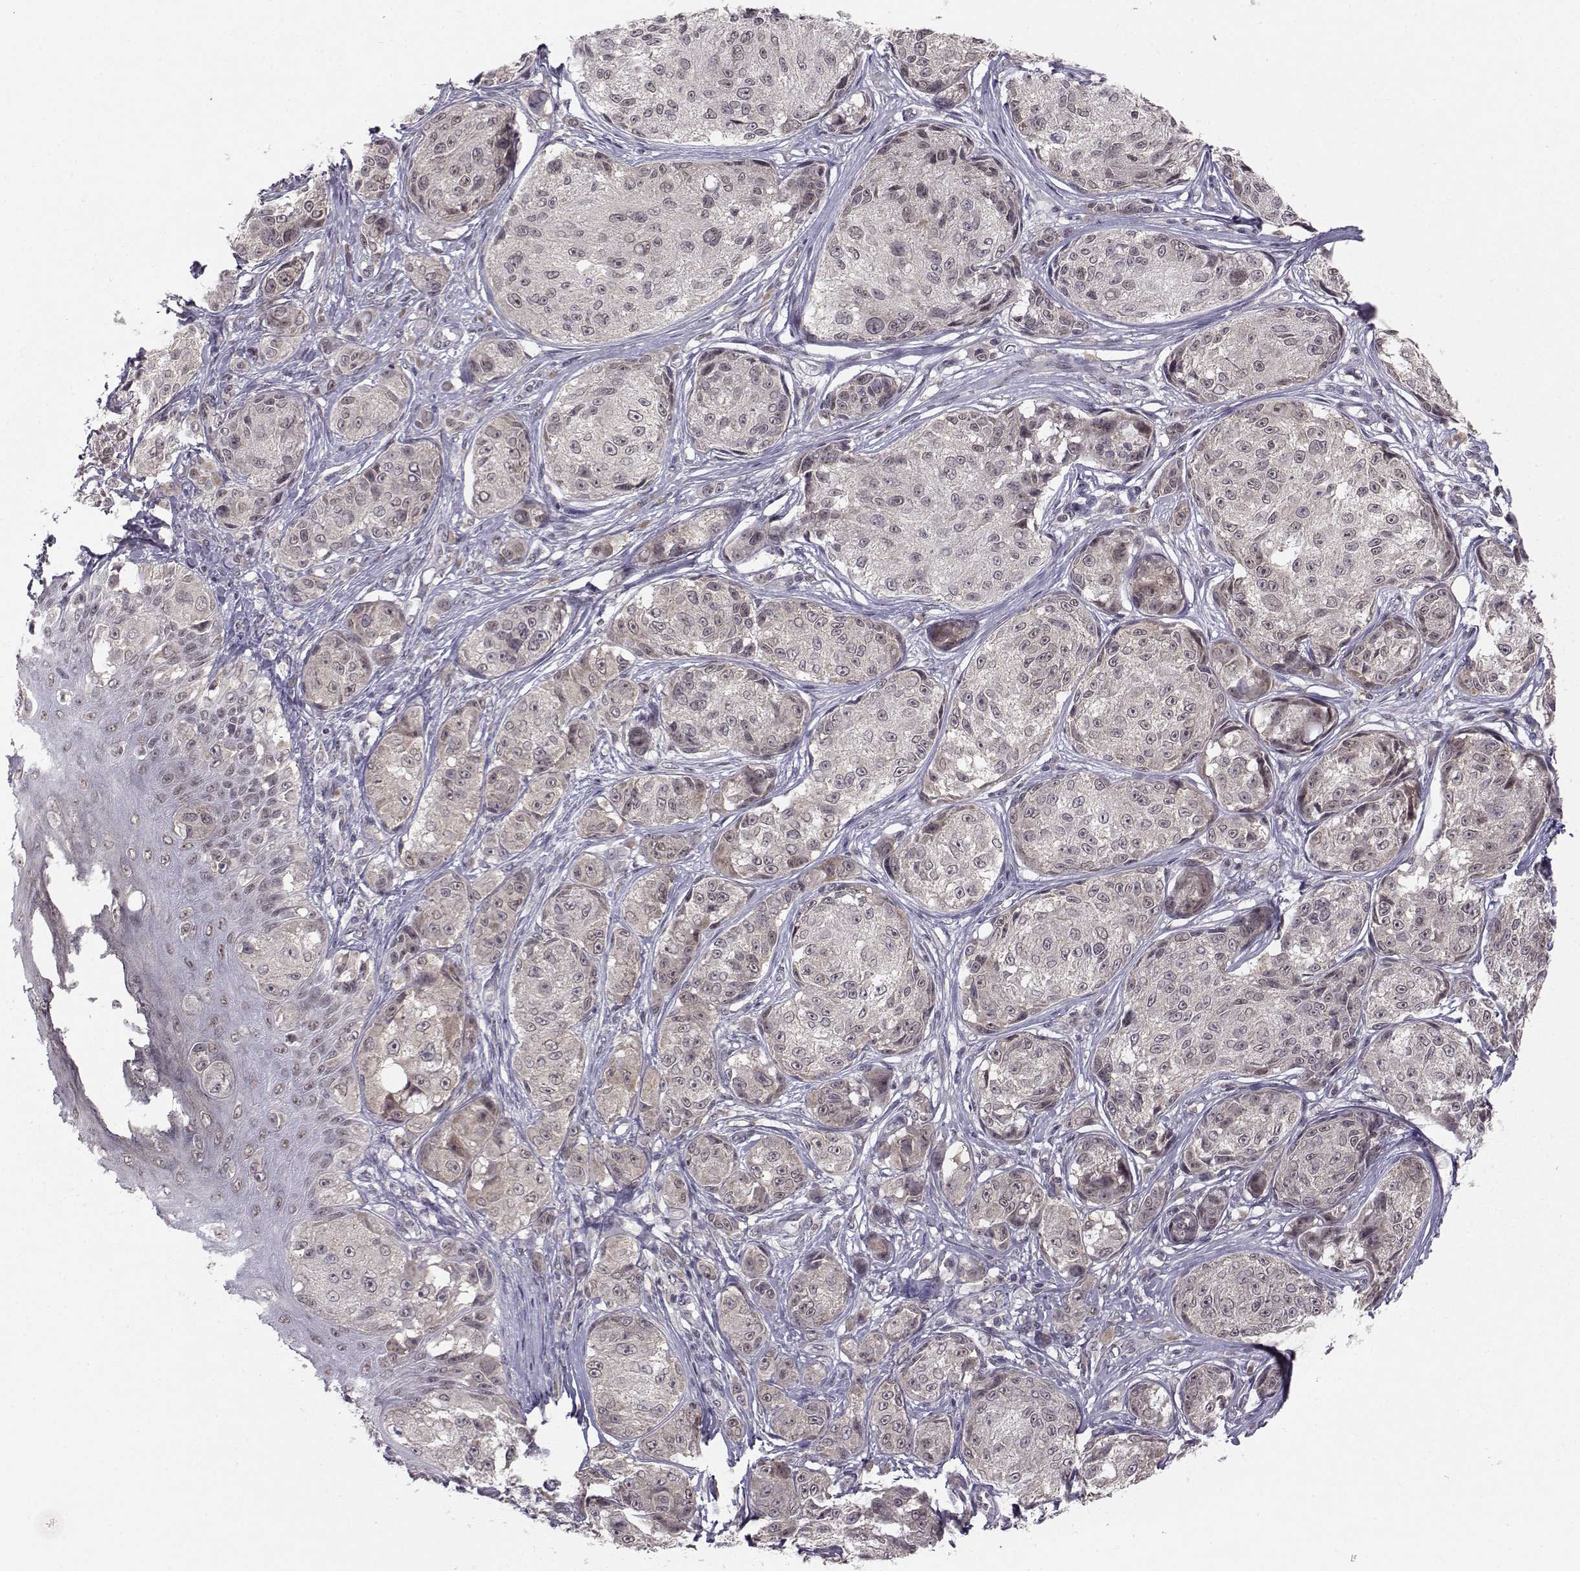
{"staining": {"intensity": "negative", "quantity": "none", "location": "none"}, "tissue": "melanoma", "cell_type": "Tumor cells", "image_type": "cancer", "snomed": [{"axis": "morphology", "description": "Malignant melanoma, NOS"}, {"axis": "topography", "description": "Skin"}], "caption": "The immunohistochemistry (IHC) histopathology image has no significant expression in tumor cells of malignant melanoma tissue.", "gene": "KIF13B", "patient": {"sex": "male", "age": 61}}